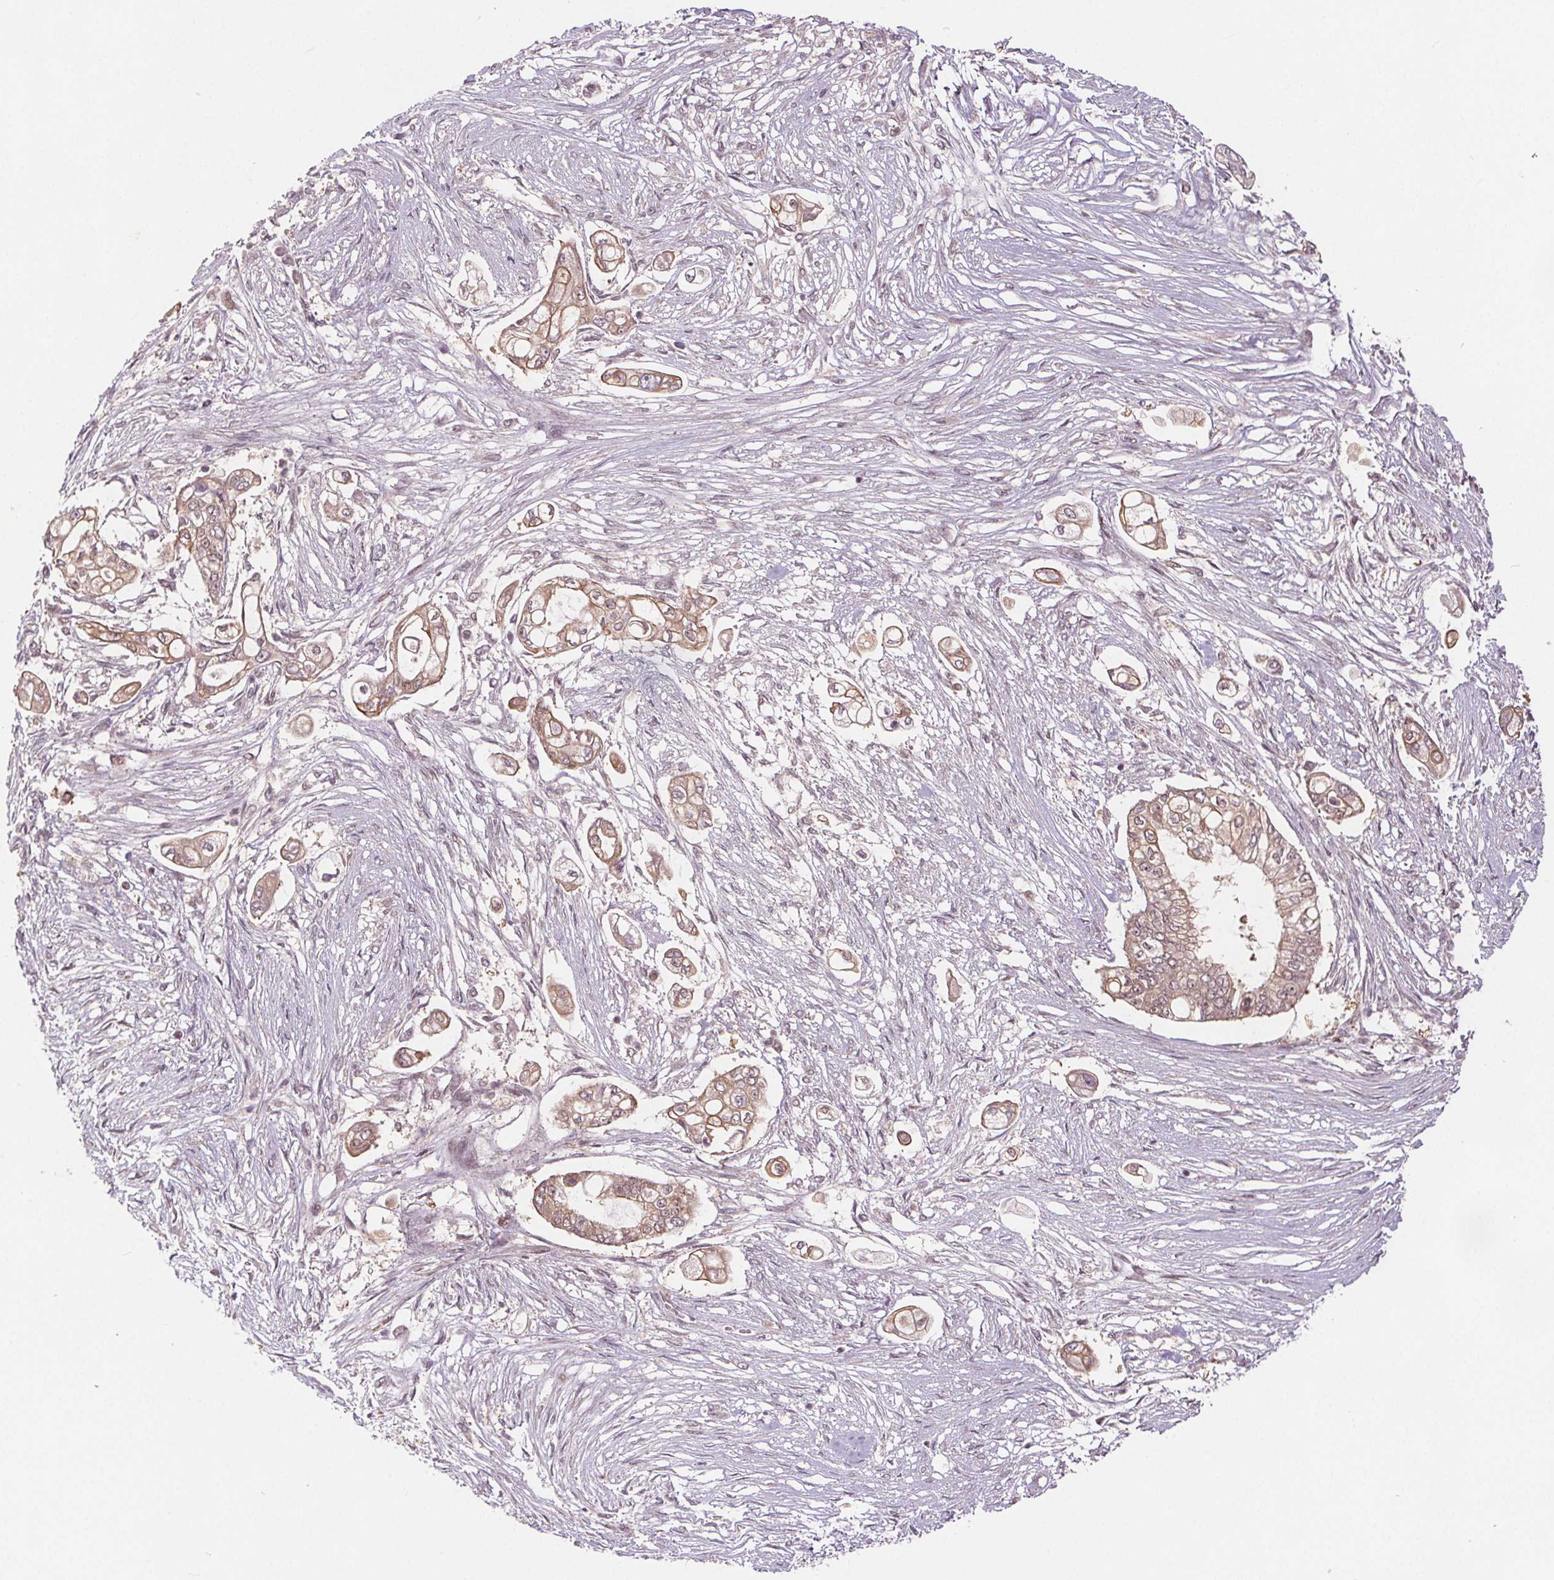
{"staining": {"intensity": "weak", "quantity": ">75%", "location": "cytoplasmic/membranous"}, "tissue": "pancreatic cancer", "cell_type": "Tumor cells", "image_type": "cancer", "snomed": [{"axis": "morphology", "description": "Adenocarcinoma, NOS"}, {"axis": "topography", "description": "Pancreas"}], "caption": "Protein expression by immunohistochemistry displays weak cytoplasmic/membranous expression in approximately >75% of tumor cells in pancreatic cancer.", "gene": "HIF1AN", "patient": {"sex": "female", "age": 69}}